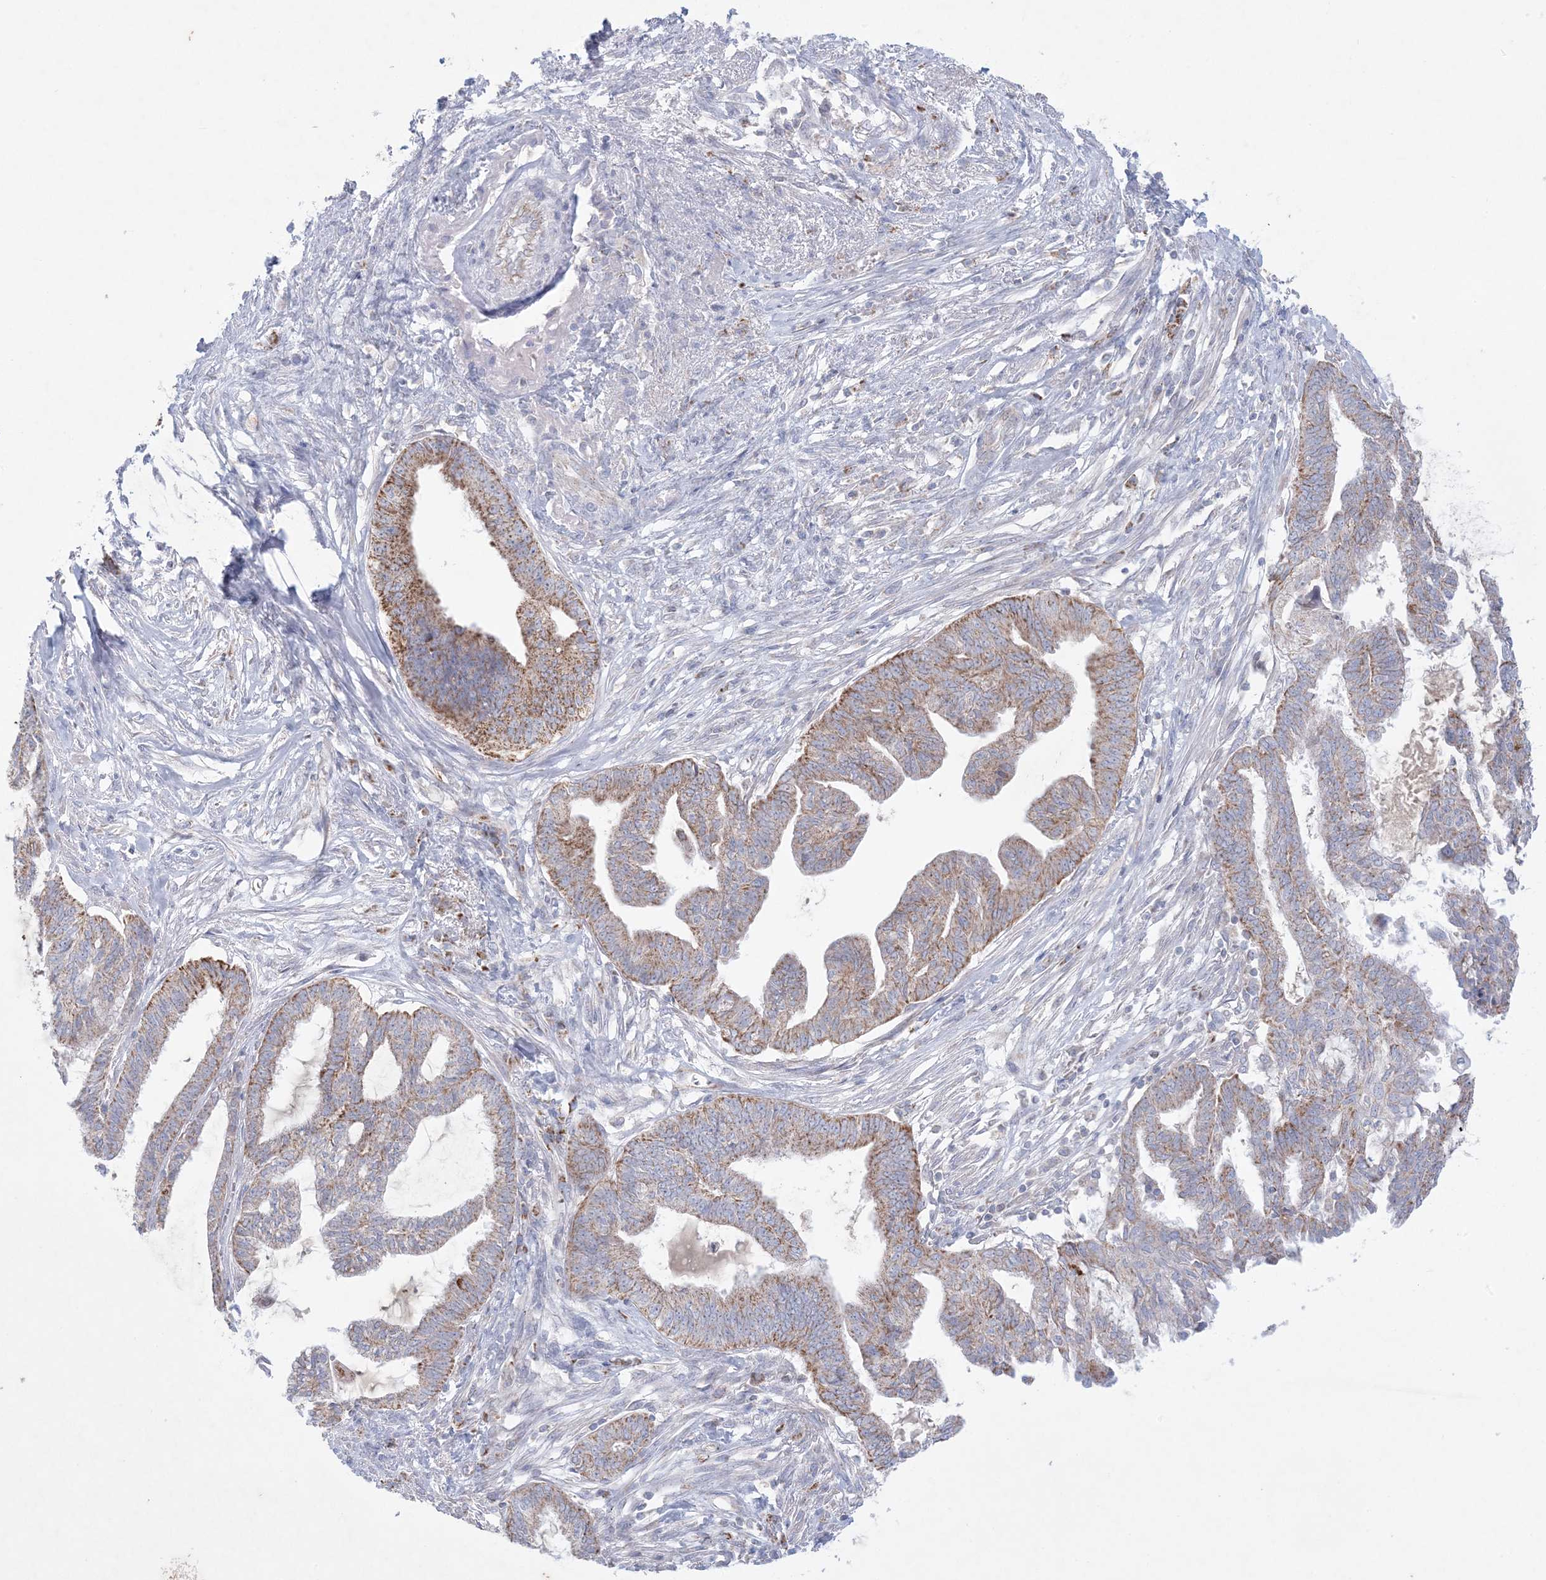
{"staining": {"intensity": "moderate", "quantity": ">75%", "location": "cytoplasmic/membranous"}, "tissue": "endometrial cancer", "cell_type": "Tumor cells", "image_type": "cancer", "snomed": [{"axis": "morphology", "description": "Adenocarcinoma, NOS"}, {"axis": "topography", "description": "Endometrium"}], "caption": "A medium amount of moderate cytoplasmic/membranous positivity is seen in about >75% of tumor cells in endometrial cancer tissue. The staining was performed using DAB (3,3'-diaminobenzidine) to visualize the protein expression in brown, while the nuclei were stained in blue with hematoxylin (Magnification: 20x).", "gene": "KCTD6", "patient": {"sex": "female", "age": 86}}